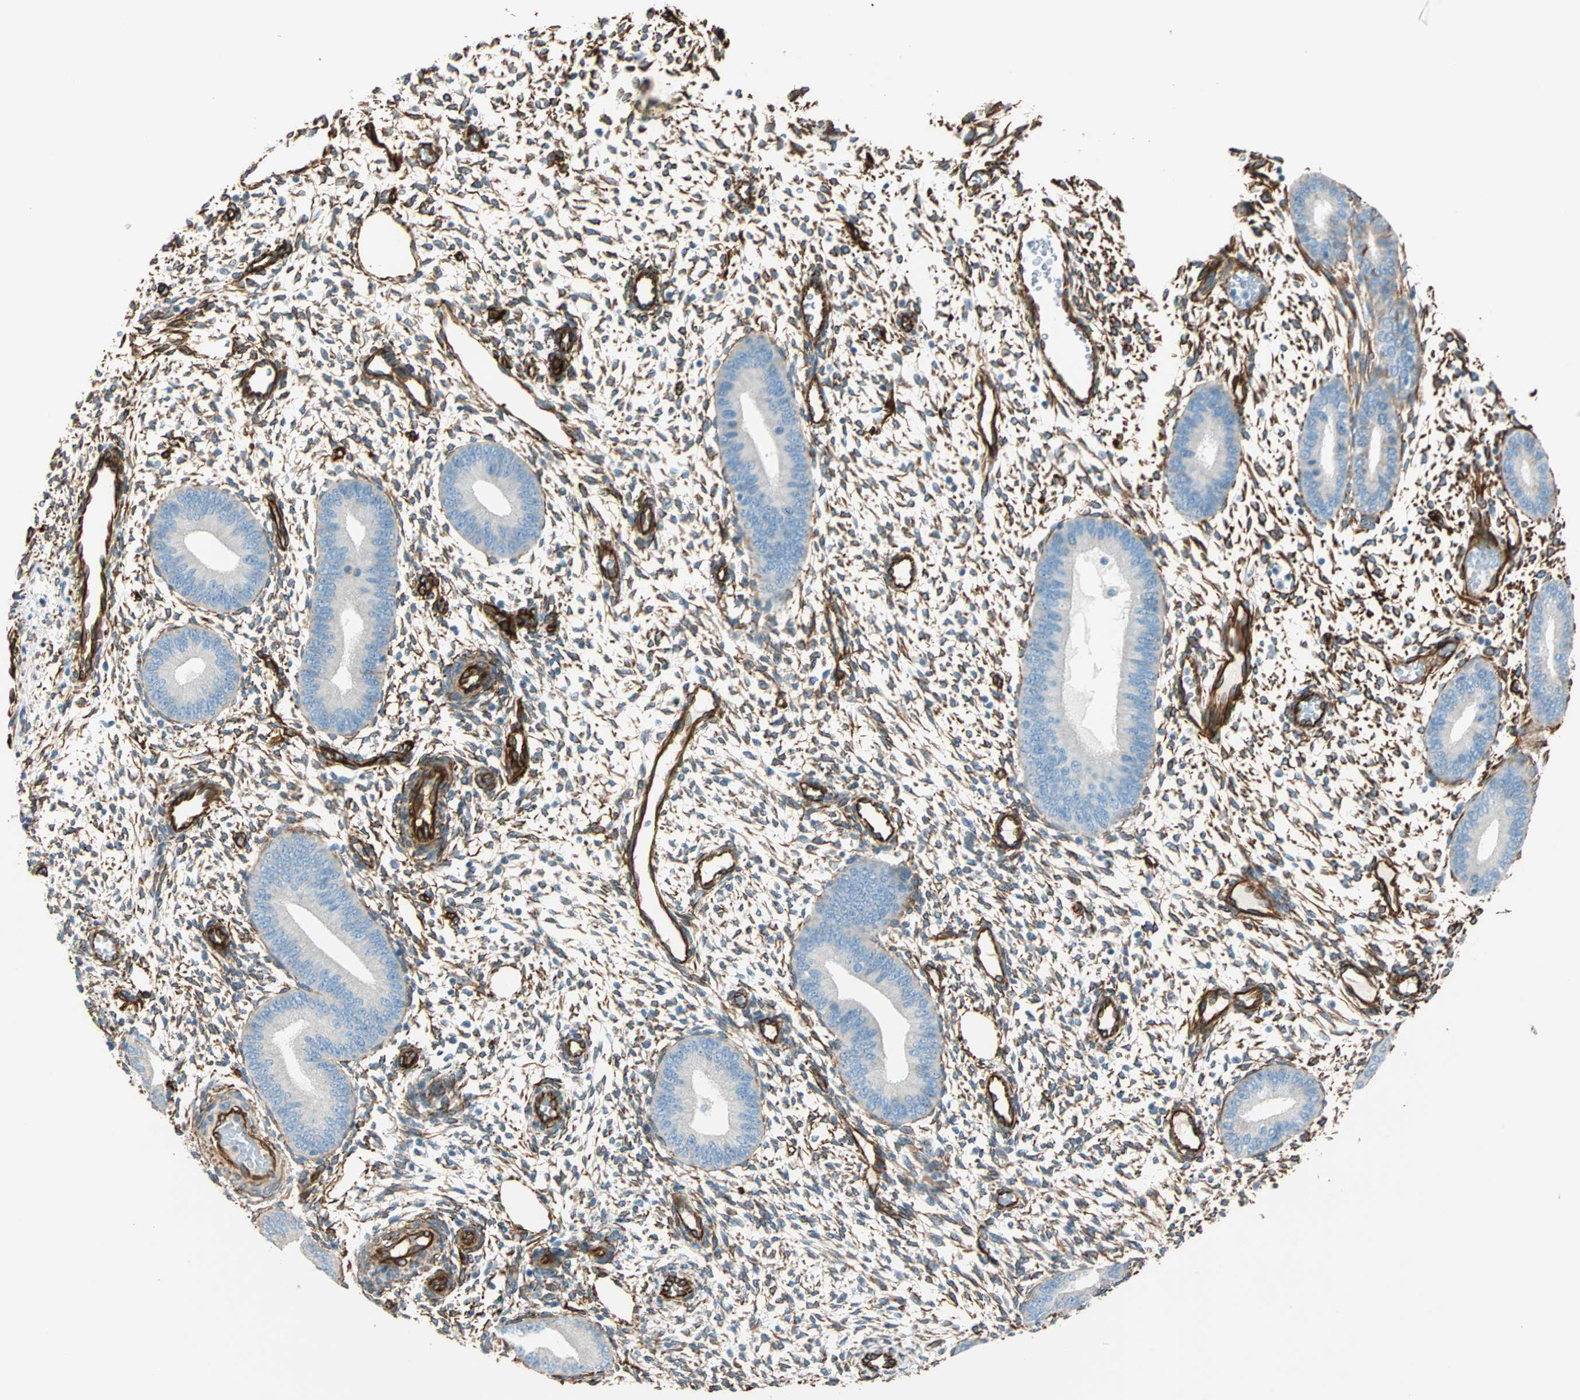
{"staining": {"intensity": "moderate", "quantity": "<25%", "location": "cytoplasmic/membranous"}, "tissue": "endometrium", "cell_type": "Cells in endometrial stroma", "image_type": "normal", "snomed": [{"axis": "morphology", "description": "Normal tissue, NOS"}, {"axis": "topography", "description": "Endometrium"}], "caption": "Protein expression analysis of normal endometrium exhibits moderate cytoplasmic/membranous positivity in about <25% of cells in endometrial stroma. (DAB (3,3'-diaminobenzidine) IHC, brown staining for protein, blue staining for nuclei).", "gene": "NES", "patient": {"sex": "female", "age": 42}}